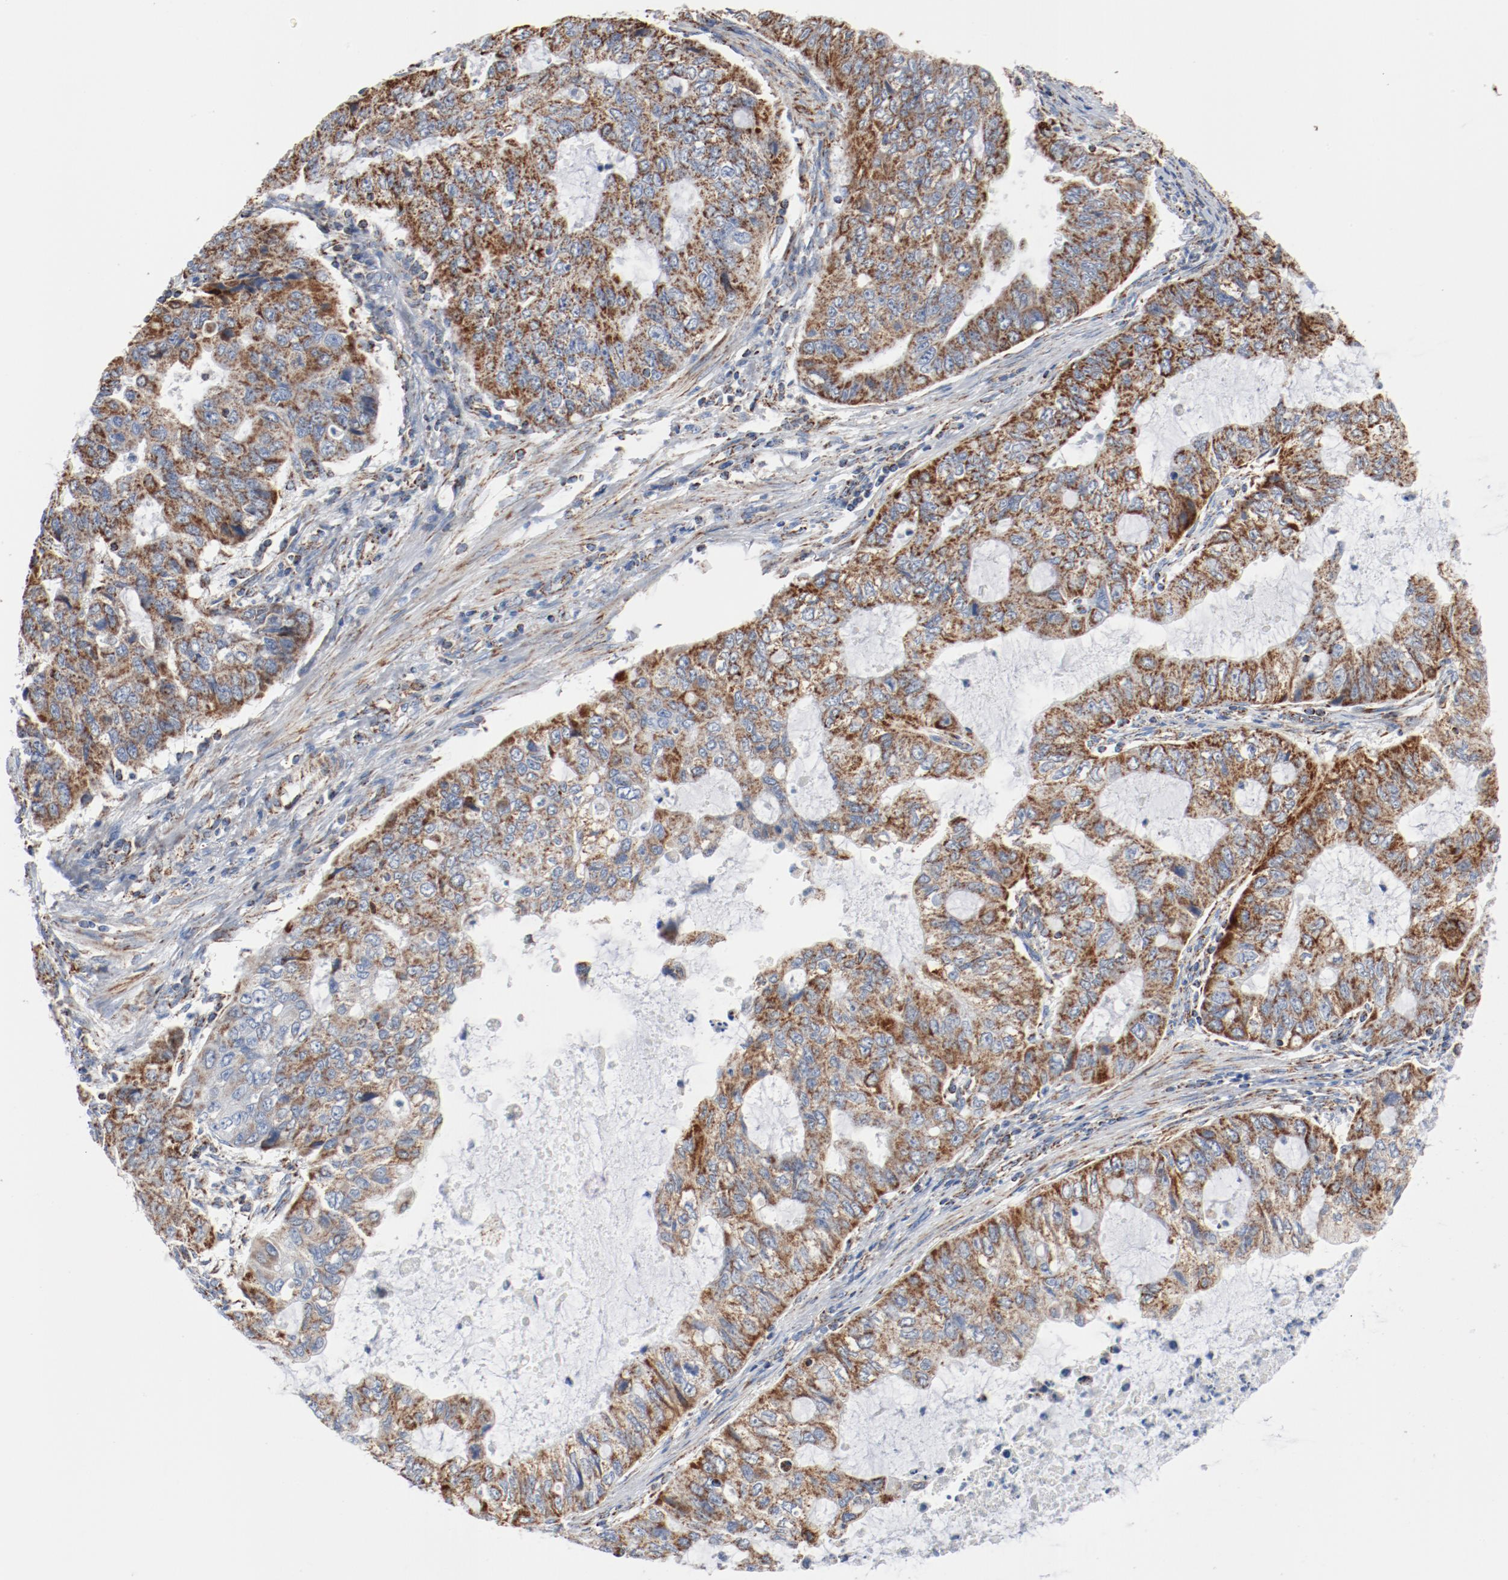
{"staining": {"intensity": "moderate", "quantity": ">75%", "location": "cytoplasmic/membranous"}, "tissue": "stomach cancer", "cell_type": "Tumor cells", "image_type": "cancer", "snomed": [{"axis": "morphology", "description": "Adenocarcinoma, NOS"}, {"axis": "topography", "description": "Stomach, upper"}], "caption": "Moderate cytoplasmic/membranous protein expression is appreciated in about >75% of tumor cells in stomach cancer (adenocarcinoma).", "gene": "NDUFB8", "patient": {"sex": "female", "age": 52}}